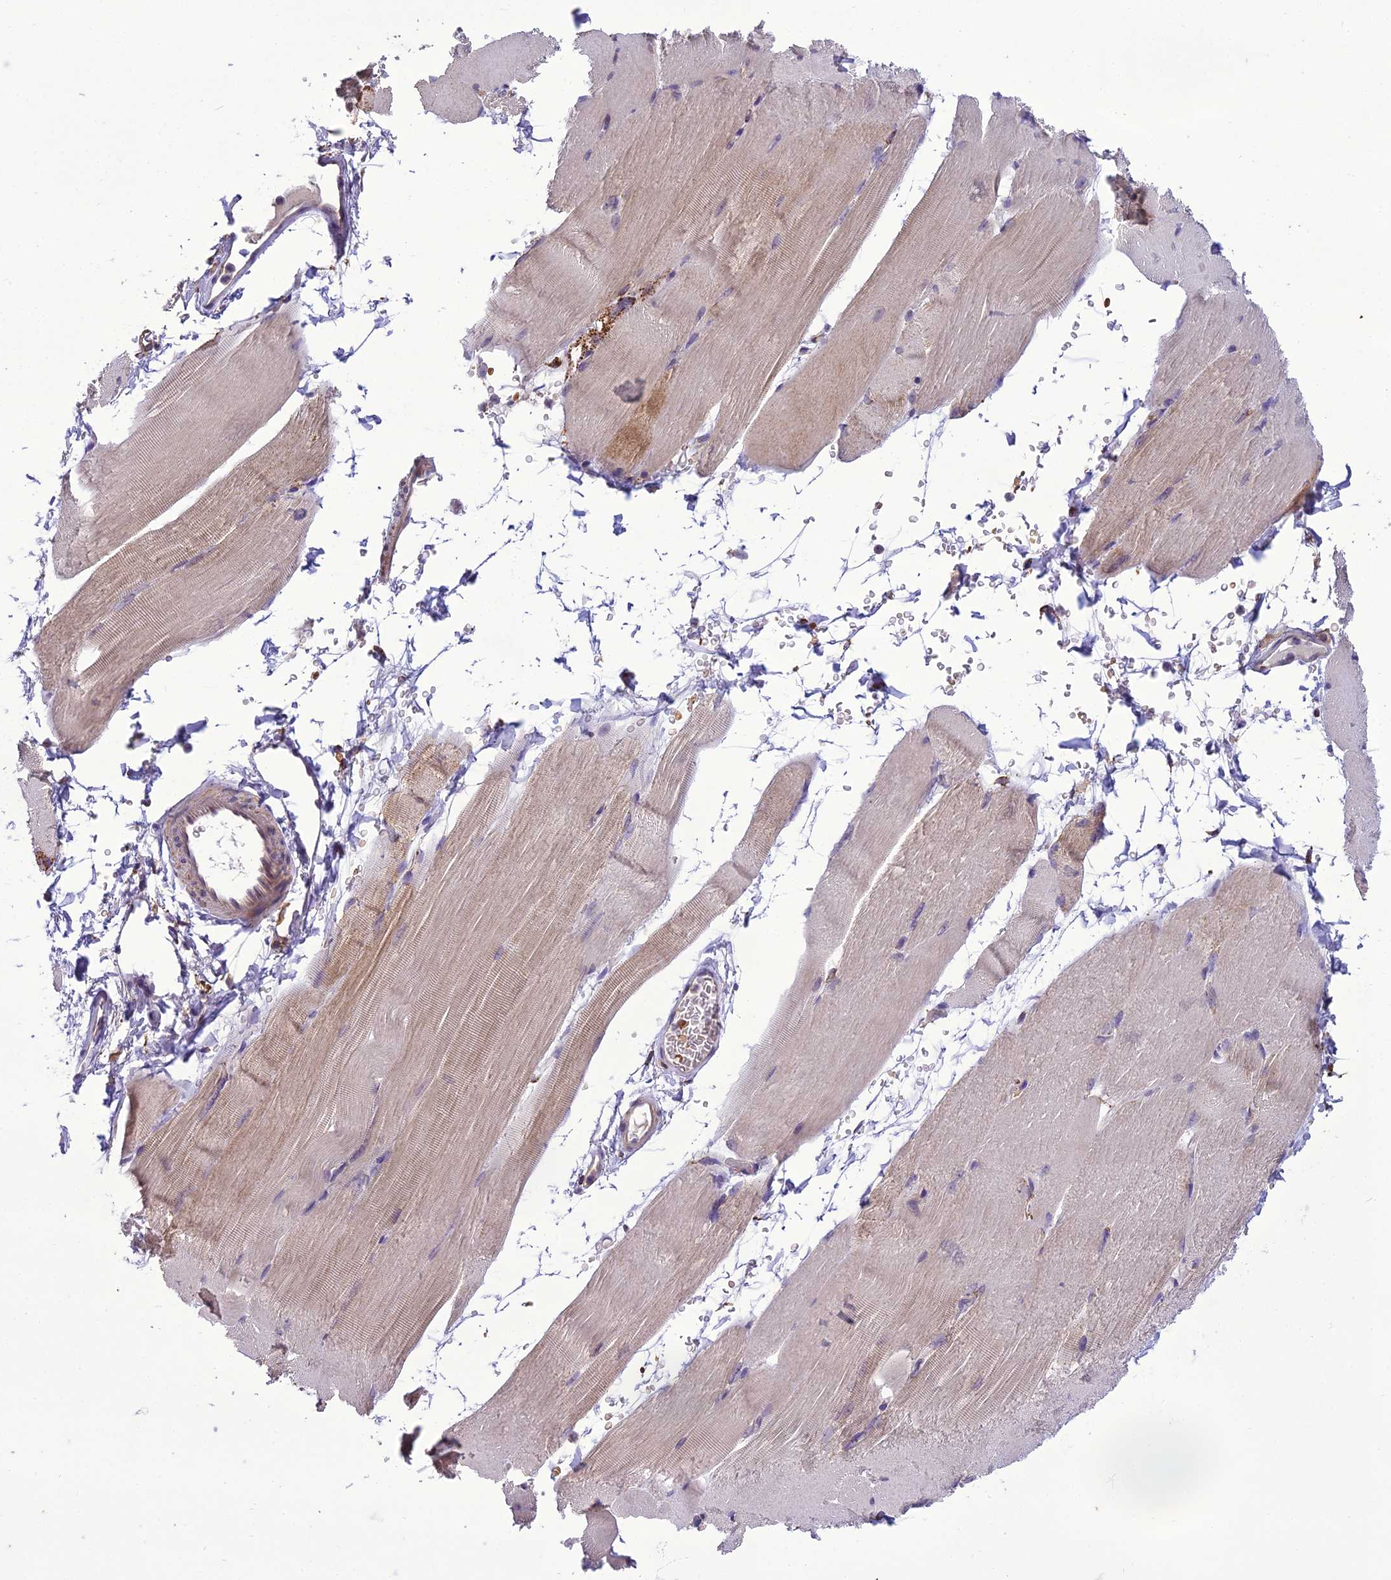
{"staining": {"intensity": "weak", "quantity": "25%-75%", "location": "cytoplasmic/membranous"}, "tissue": "skeletal muscle", "cell_type": "Myocytes", "image_type": "normal", "snomed": [{"axis": "morphology", "description": "Normal tissue, NOS"}, {"axis": "topography", "description": "Skeletal muscle"}, {"axis": "topography", "description": "Parathyroid gland"}], "caption": "Protein expression analysis of benign human skeletal muscle reveals weak cytoplasmic/membranous positivity in approximately 25%-75% of myocytes. (brown staining indicates protein expression, while blue staining denotes nuclei).", "gene": "ENSG00000260272", "patient": {"sex": "female", "age": 37}}